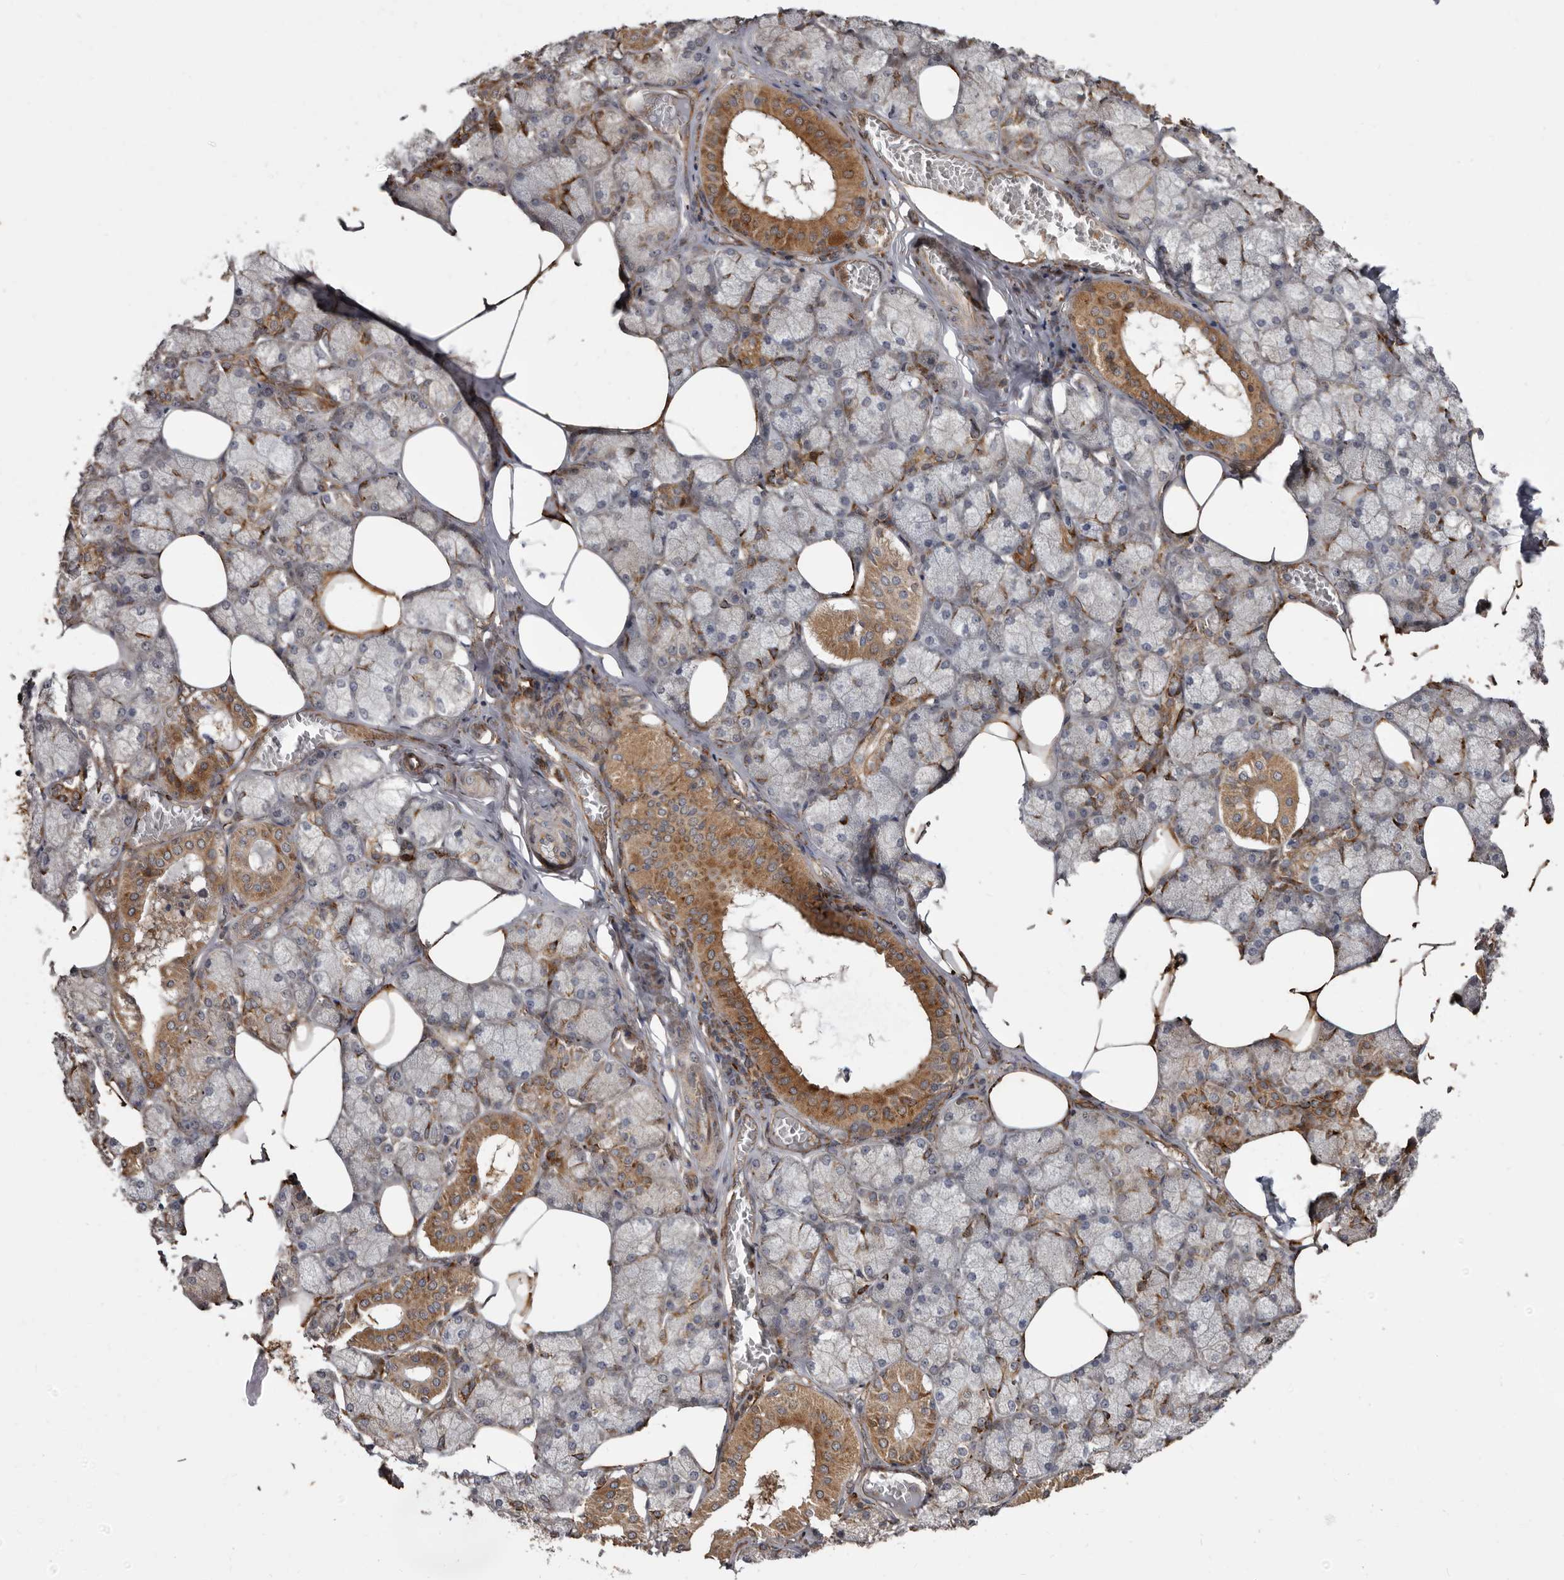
{"staining": {"intensity": "strong", "quantity": "25%-75%", "location": "cytoplasmic/membranous"}, "tissue": "salivary gland", "cell_type": "Glandular cells", "image_type": "normal", "snomed": [{"axis": "morphology", "description": "Normal tissue, NOS"}, {"axis": "topography", "description": "Salivary gland"}], "caption": "Human salivary gland stained with a brown dye displays strong cytoplasmic/membranous positive positivity in about 25%-75% of glandular cells.", "gene": "FLAD1", "patient": {"sex": "male", "age": 62}}